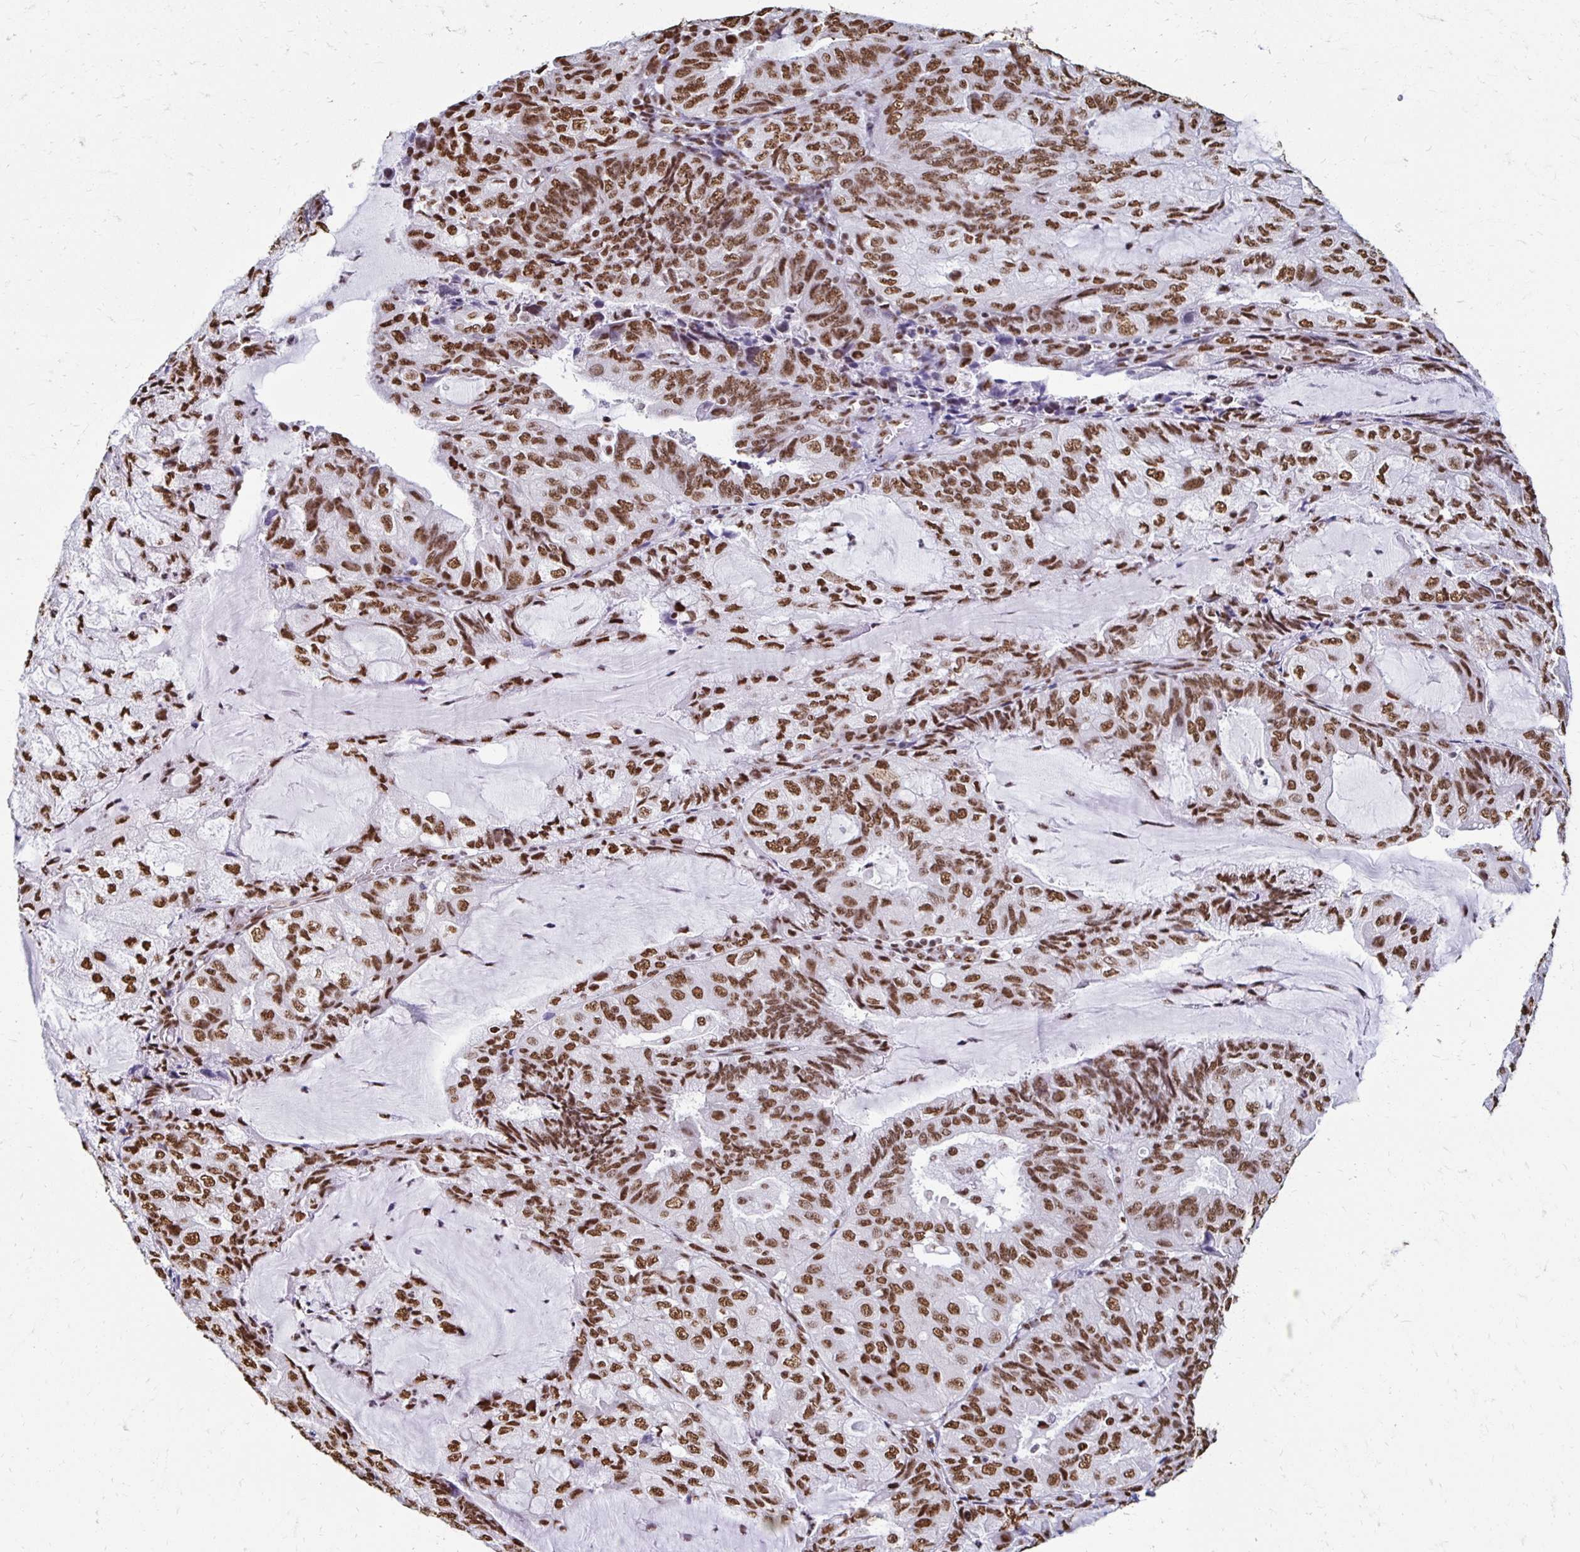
{"staining": {"intensity": "moderate", "quantity": ">75%", "location": "nuclear"}, "tissue": "endometrial cancer", "cell_type": "Tumor cells", "image_type": "cancer", "snomed": [{"axis": "morphology", "description": "Adenocarcinoma, NOS"}, {"axis": "topography", "description": "Endometrium"}], "caption": "Protein staining of endometrial cancer tissue demonstrates moderate nuclear staining in approximately >75% of tumor cells.", "gene": "NONO", "patient": {"sex": "female", "age": 81}}